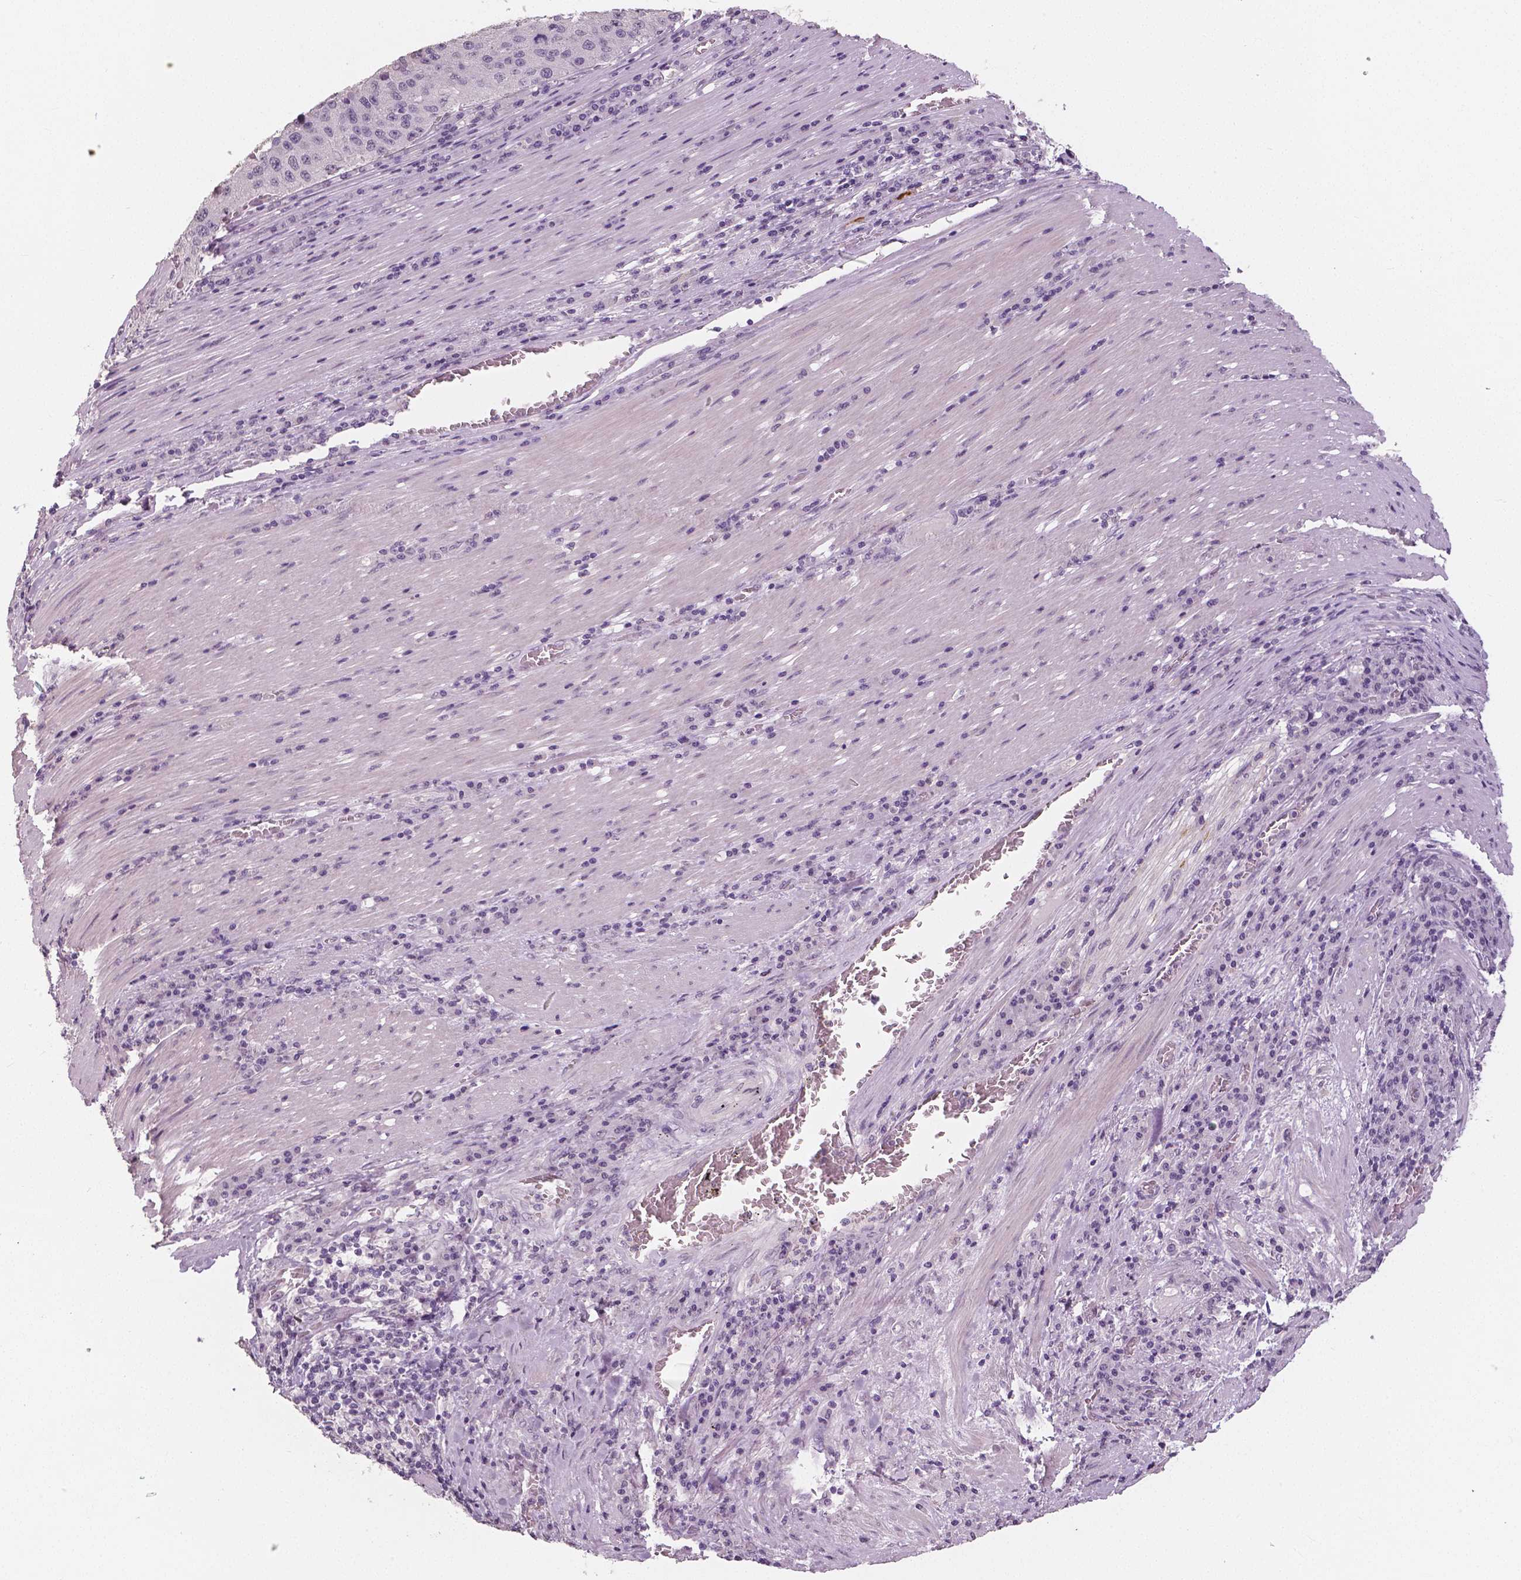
{"staining": {"intensity": "negative", "quantity": "none", "location": "none"}, "tissue": "stomach cancer", "cell_type": "Tumor cells", "image_type": "cancer", "snomed": [{"axis": "morphology", "description": "Adenocarcinoma, NOS"}, {"axis": "topography", "description": "Stomach"}], "caption": "Tumor cells are negative for protein expression in human stomach adenocarcinoma.", "gene": "NECAB1", "patient": {"sex": "male", "age": 71}}